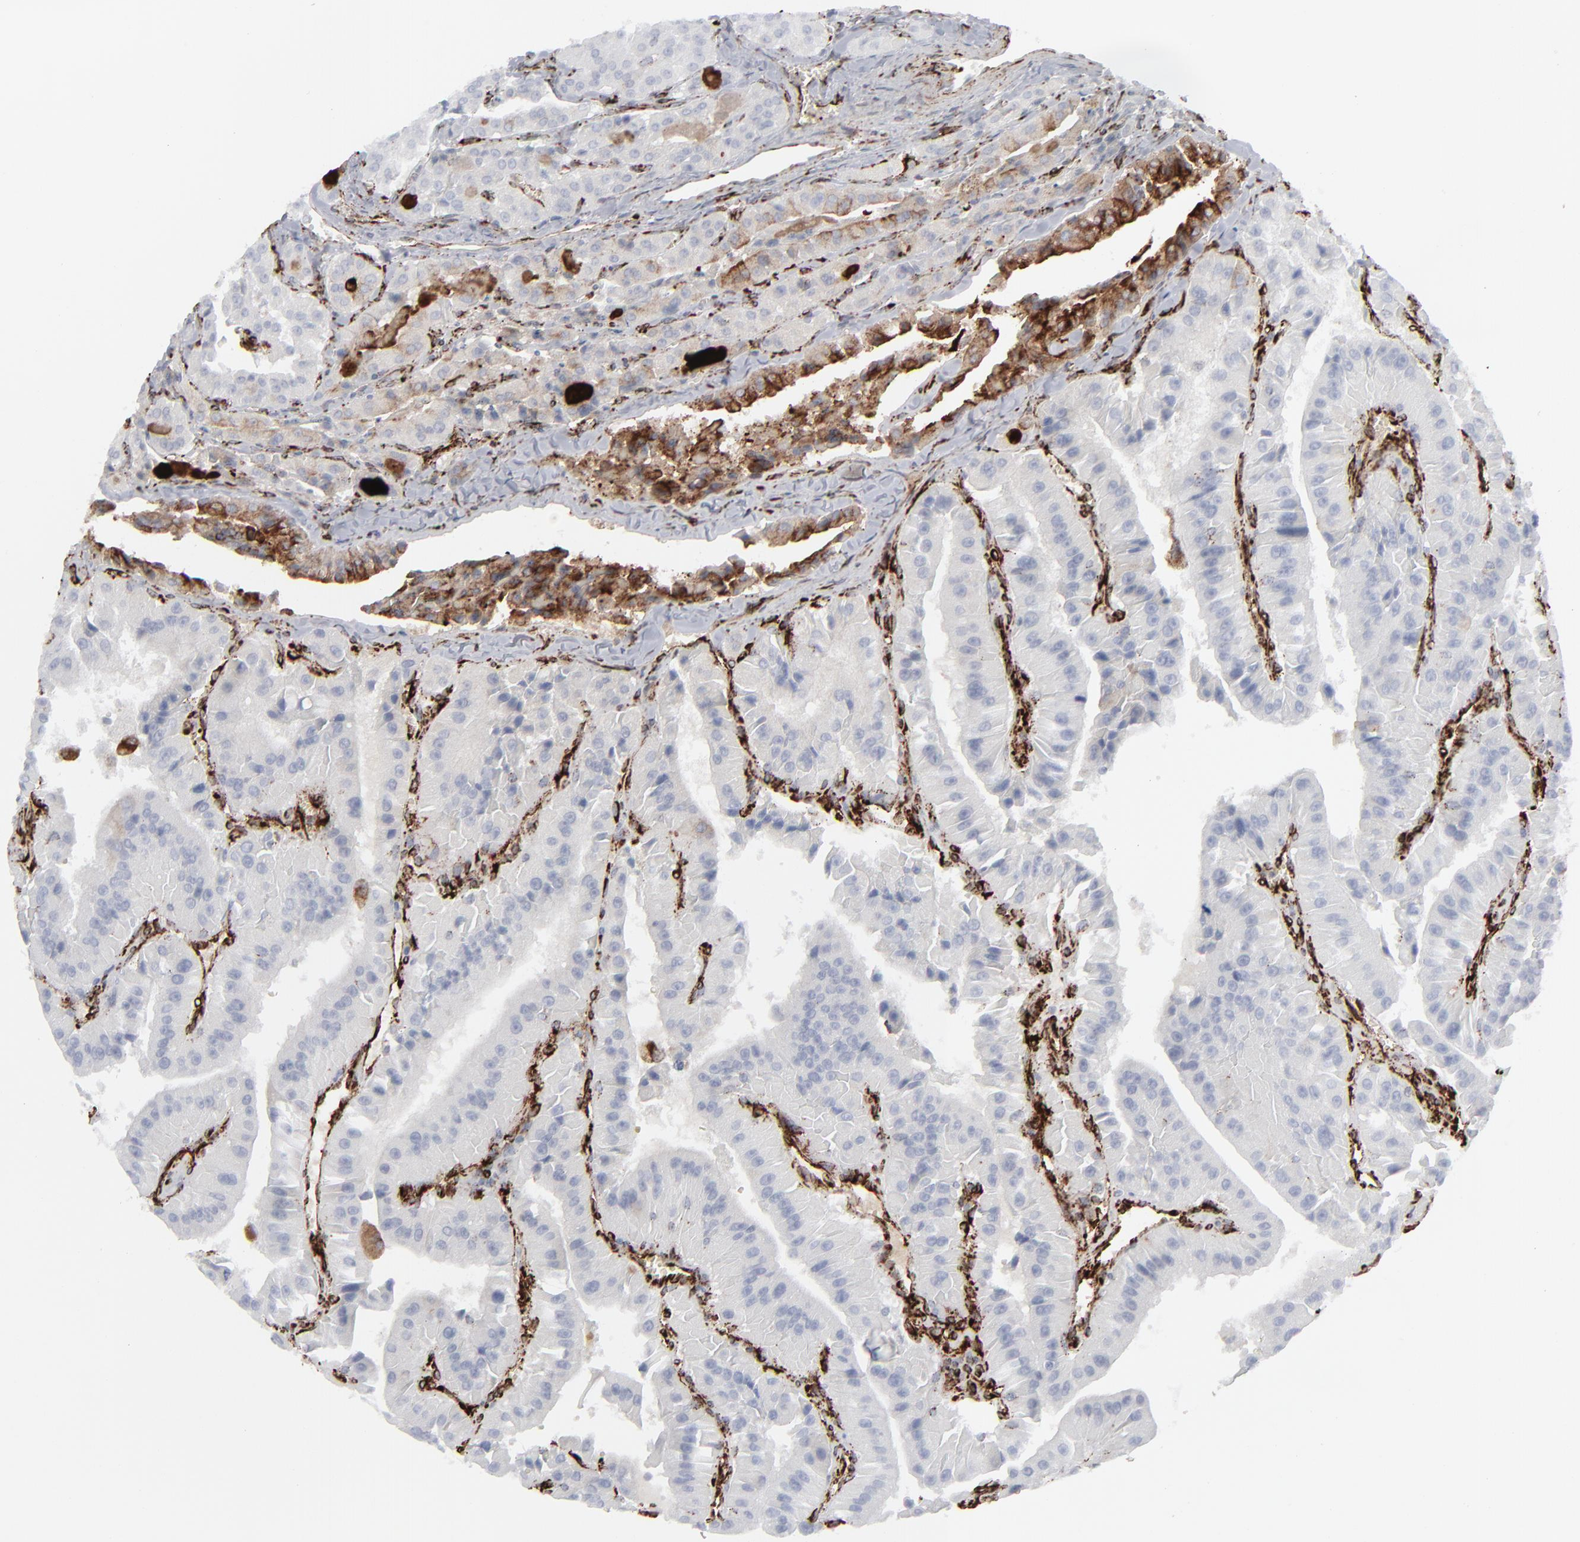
{"staining": {"intensity": "negative", "quantity": "none", "location": "none"}, "tissue": "thyroid cancer", "cell_type": "Tumor cells", "image_type": "cancer", "snomed": [{"axis": "morphology", "description": "Carcinoma, NOS"}, {"axis": "topography", "description": "Thyroid gland"}], "caption": "Immunohistochemistry (IHC) histopathology image of neoplastic tissue: thyroid cancer (carcinoma) stained with DAB exhibits no significant protein positivity in tumor cells.", "gene": "SPARC", "patient": {"sex": "male", "age": 76}}